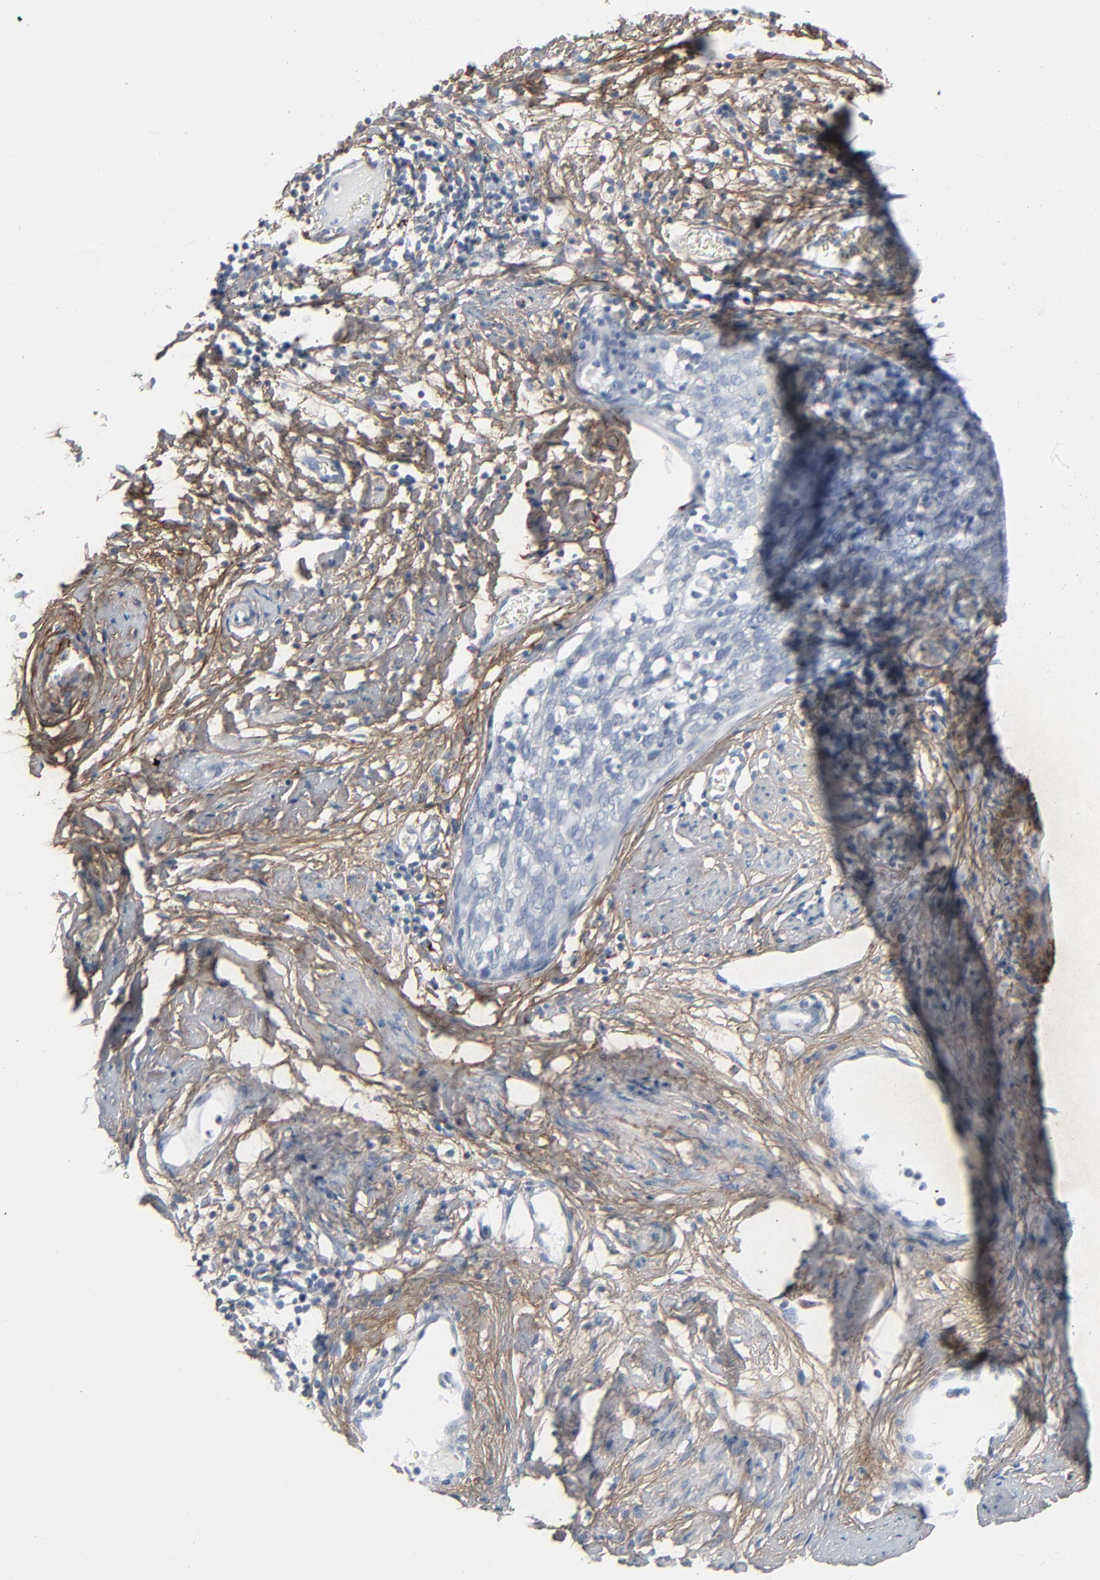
{"staining": {"intensity": "negative", "quantity": "none", "location": "none"}, "tissue": "cervical cancer", "cell_type": "Tumor cells", "image_type": "cancer", "snomed": [{"axis": "morphology", "description": "Normal tissue, NOS"}, {"axis": "morphology", "description": "Squamous cell carcinoma, NOS"}, {"axis": "topography", "description": "Cervix"}], "caption": "Tumor cells show no significant protein expression in squamous cell carcinoma (cervical).", "gene": "BGN", "patient": {"sex": "female", "age": 67}}